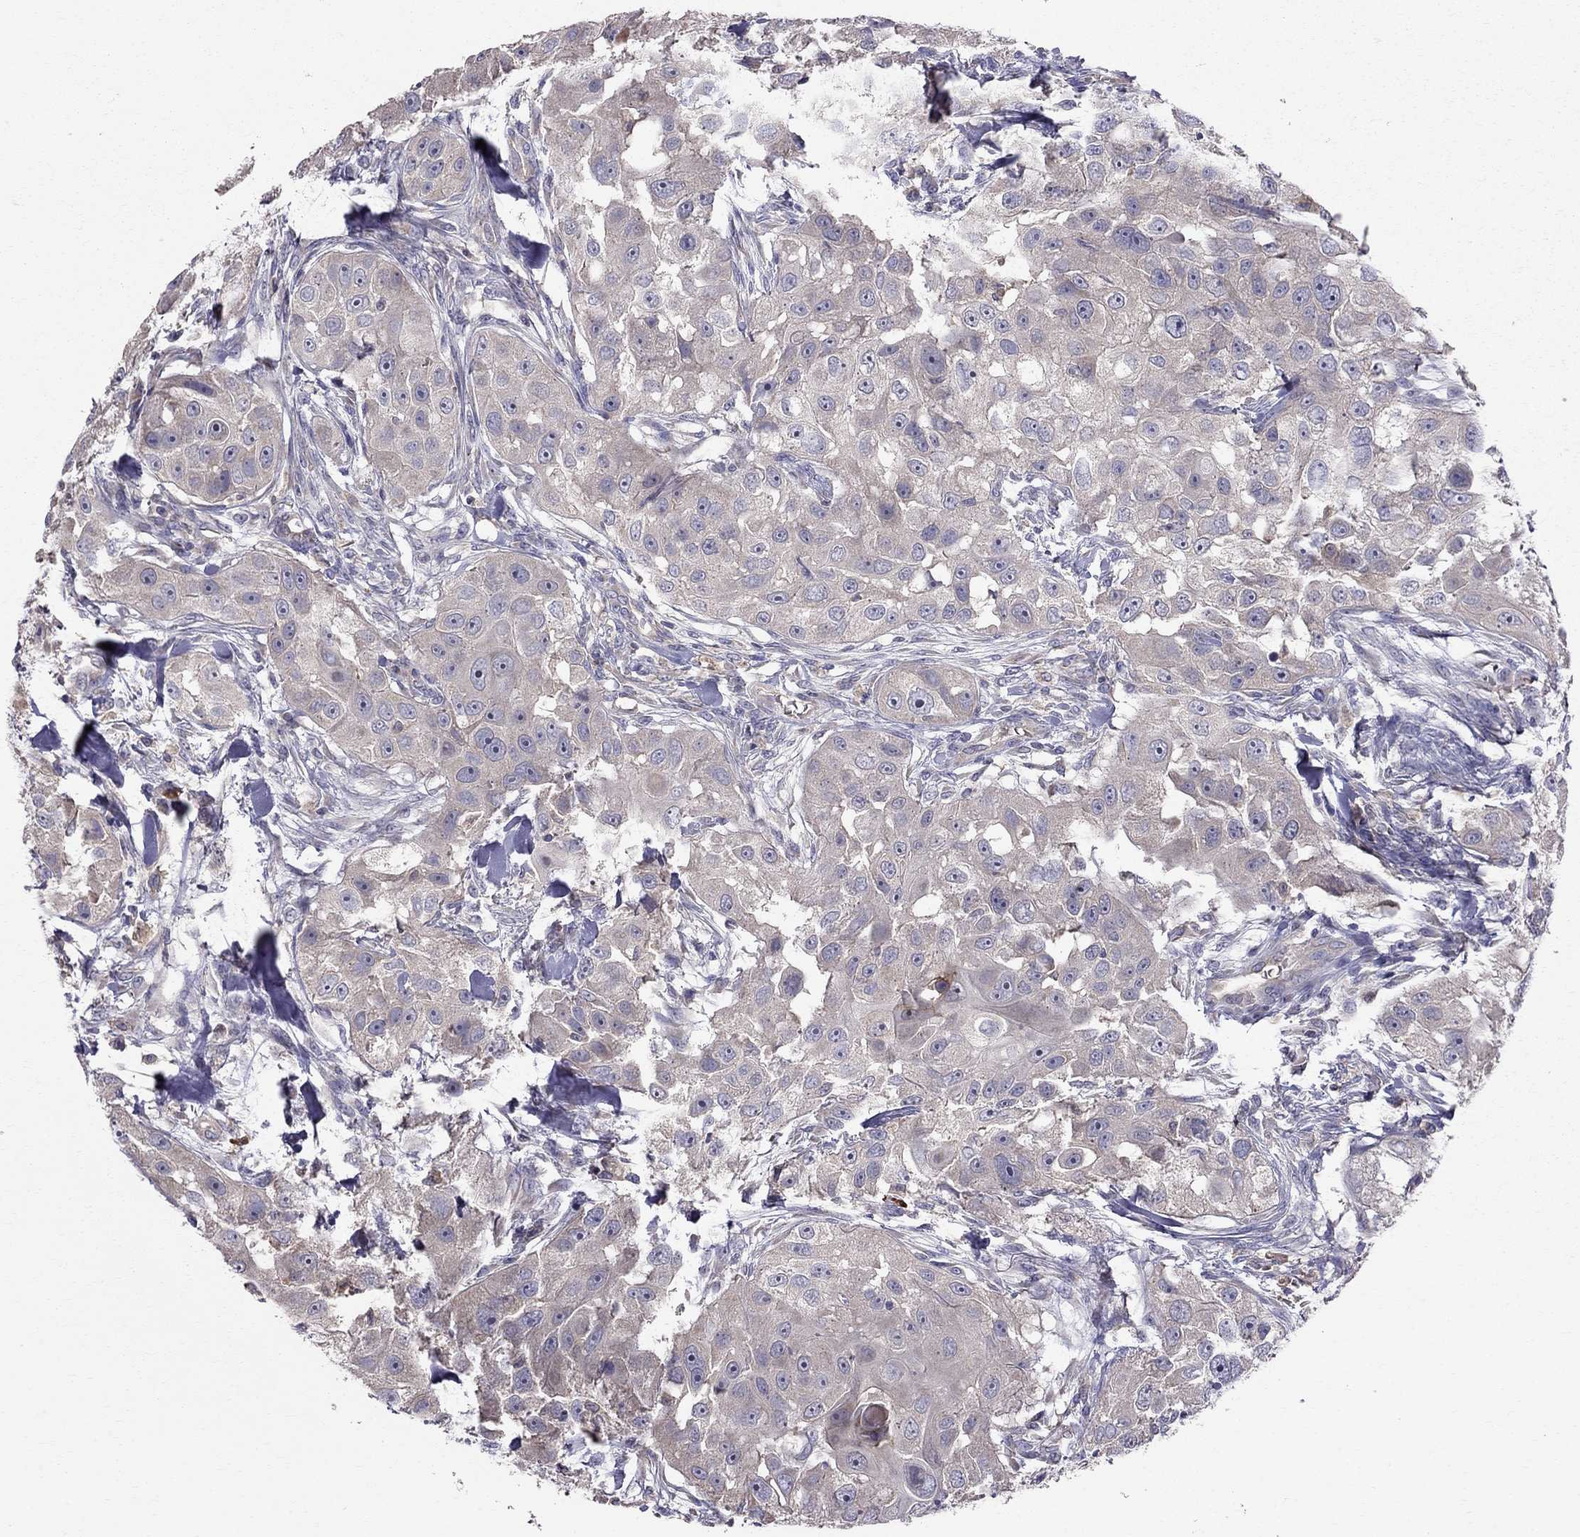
{"staining": {"intensity": "negative", "quantity": "none", "location": "none"}, "tissue": "head and neck cancer", "cell_type": "Tumor cells", "image_type": "cancer", "snomed": [{"axis": "morphology", "description": "Squamous cell carcinoma, NOS"}, {"axis": "topography", "description": "Head-Neck"}], "caption": "Immunohistochemistry (IHC) micrograph of head and neck cancer (squamous cell carcinoma) stained for a protein (brown), which displays no staining in tumor cells. (DAB IHC, high magnification).", "gene": "PIK3CG", "patient": {"sex": "male", "age": 51}}